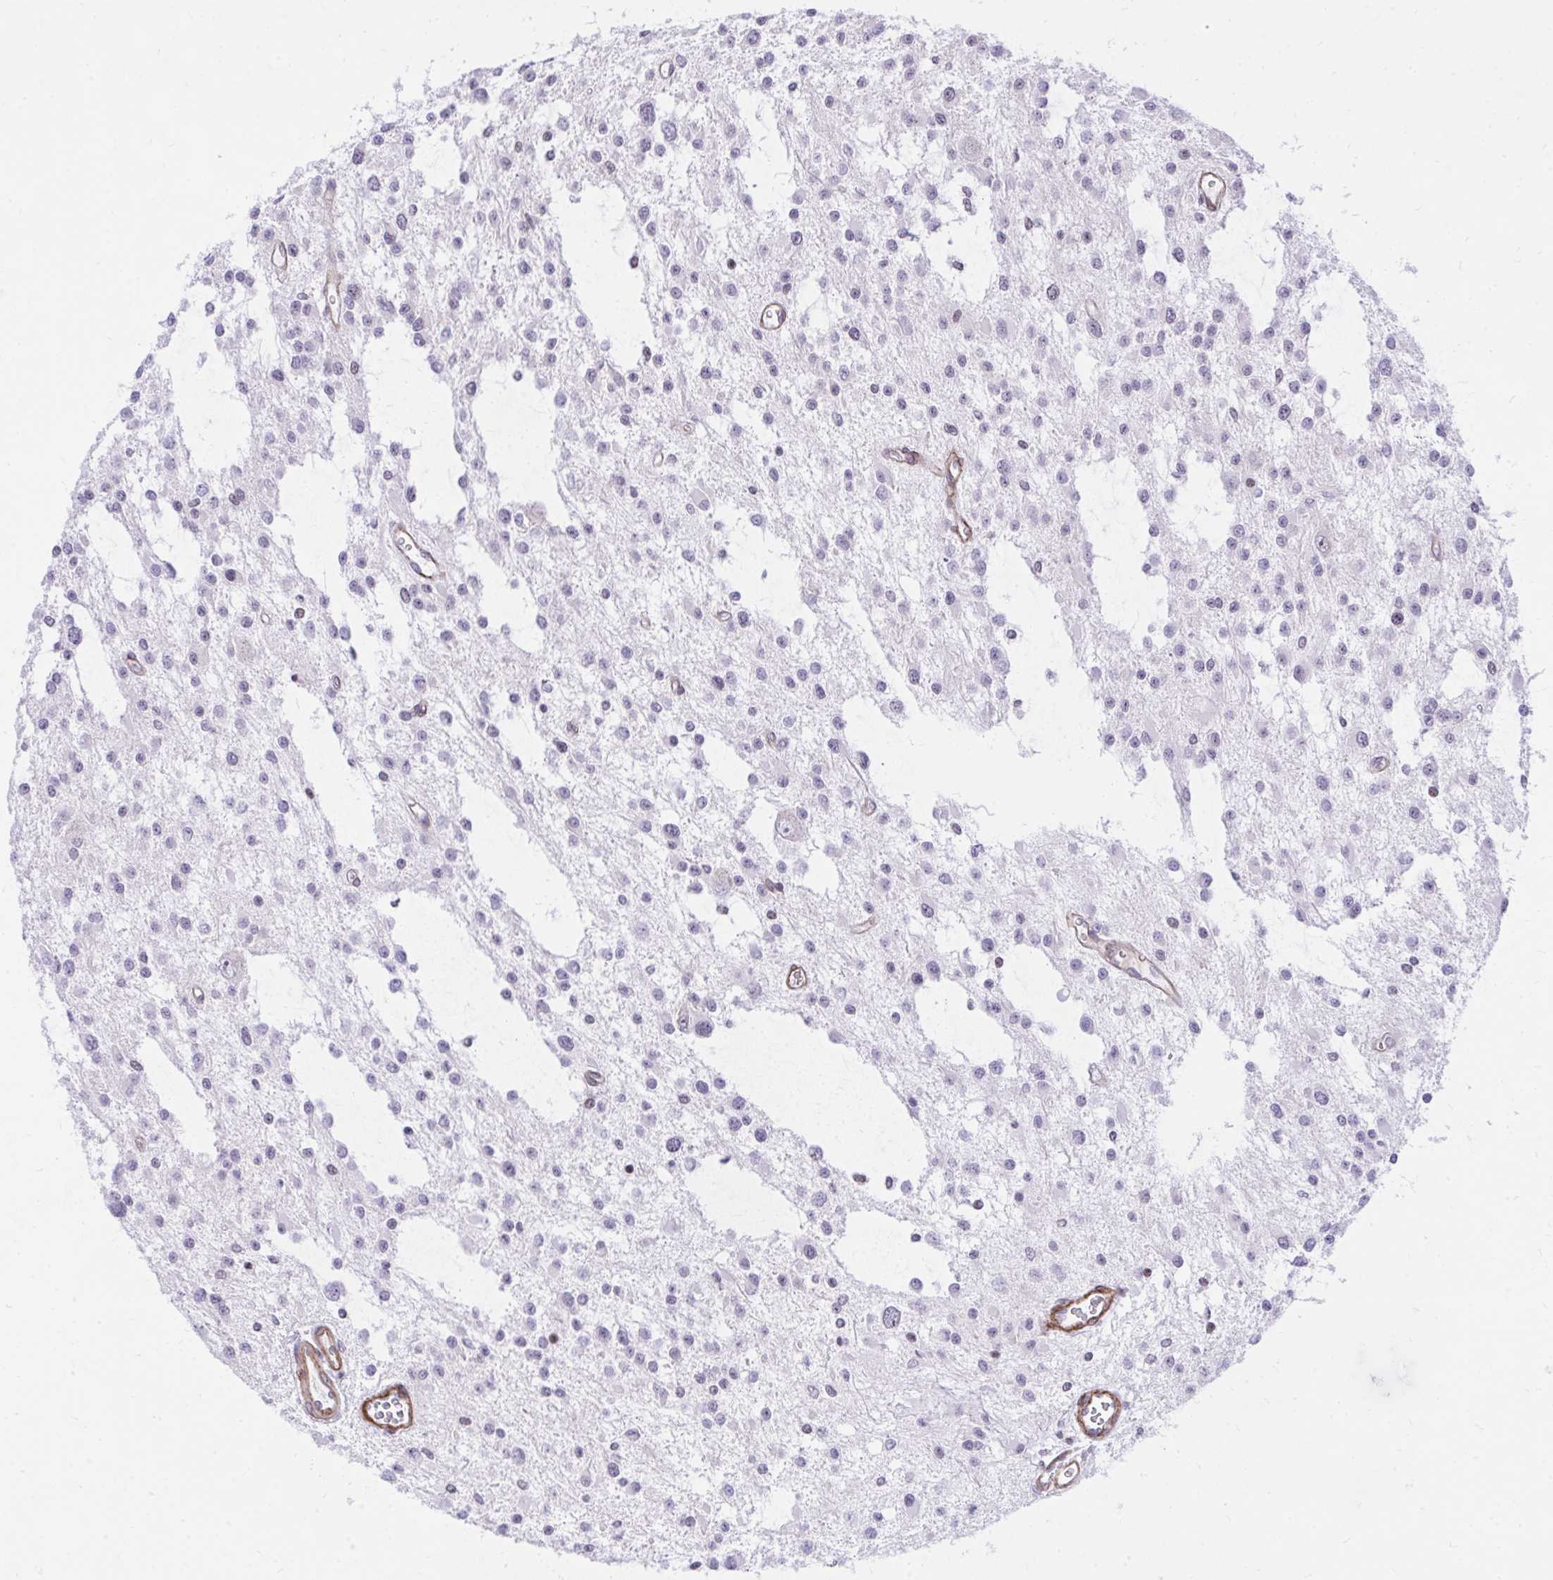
{"staining": {"intensity": "moderate", "quantity": "<25%", "location": "nuclear"}, "tissue": "glioma", "cell_type": "Tumor cells", "image_type": "cancer", "snomed": [{"axis": "morphology", "description": "Glioma, malignant, Low grade"}, {"axis": "topography", "description": "Brain"}], "caption": "A micrograph showing moderate nuclear expression in approximately <25% of tumor cells in malignant glioma (low-grade), as visualized by brown immunohistochemical staining.", "gene": "KCNN4", "patient": {"sex": "male", "age": 43}}